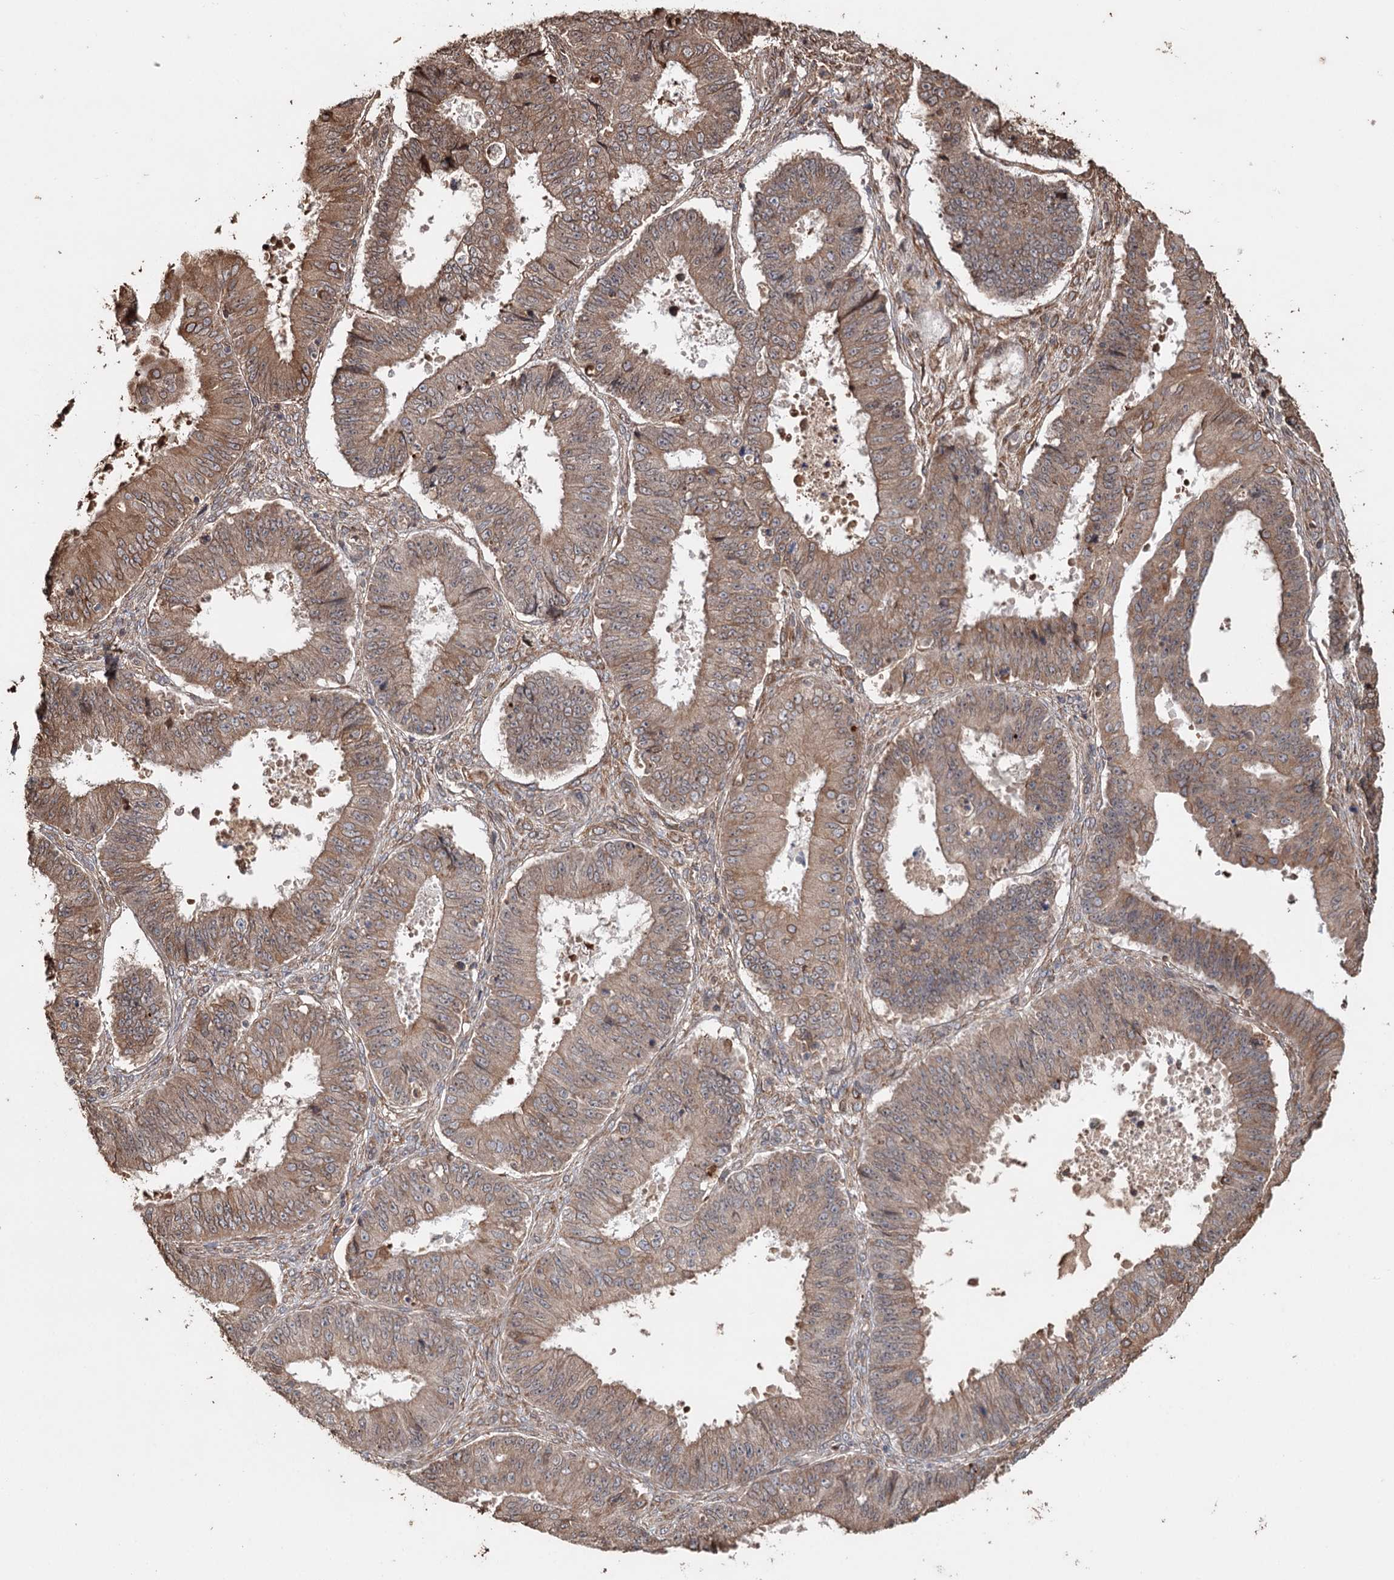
{"staining": {"intensity": "moderate", "quantity": ">75%", "location": "cytoplasmic/membranous"}, "tissue": "ovarian cancer", "cell_type": "Tumor cells", "image_type": "cancer", "snomed": [{"axis": "morphology", "description": "Carcinoma, endometroid"}, {"axis": "topography", "description": "Appendix"}, {"axis": "topography", "description": "Ovary"}], "caption": "DAB immunohistochemical staining of human endometroid carcinoma (ovarian) exhibits moderate cytoplasmic/membranous protein expression in about >75% of tumor cells. Immunohistochemistry (ihc) stains the protein in brown and the nuclei are stained blue.", "gene": "SYVN1", "patient": {"sex": "female", "age": 42}}